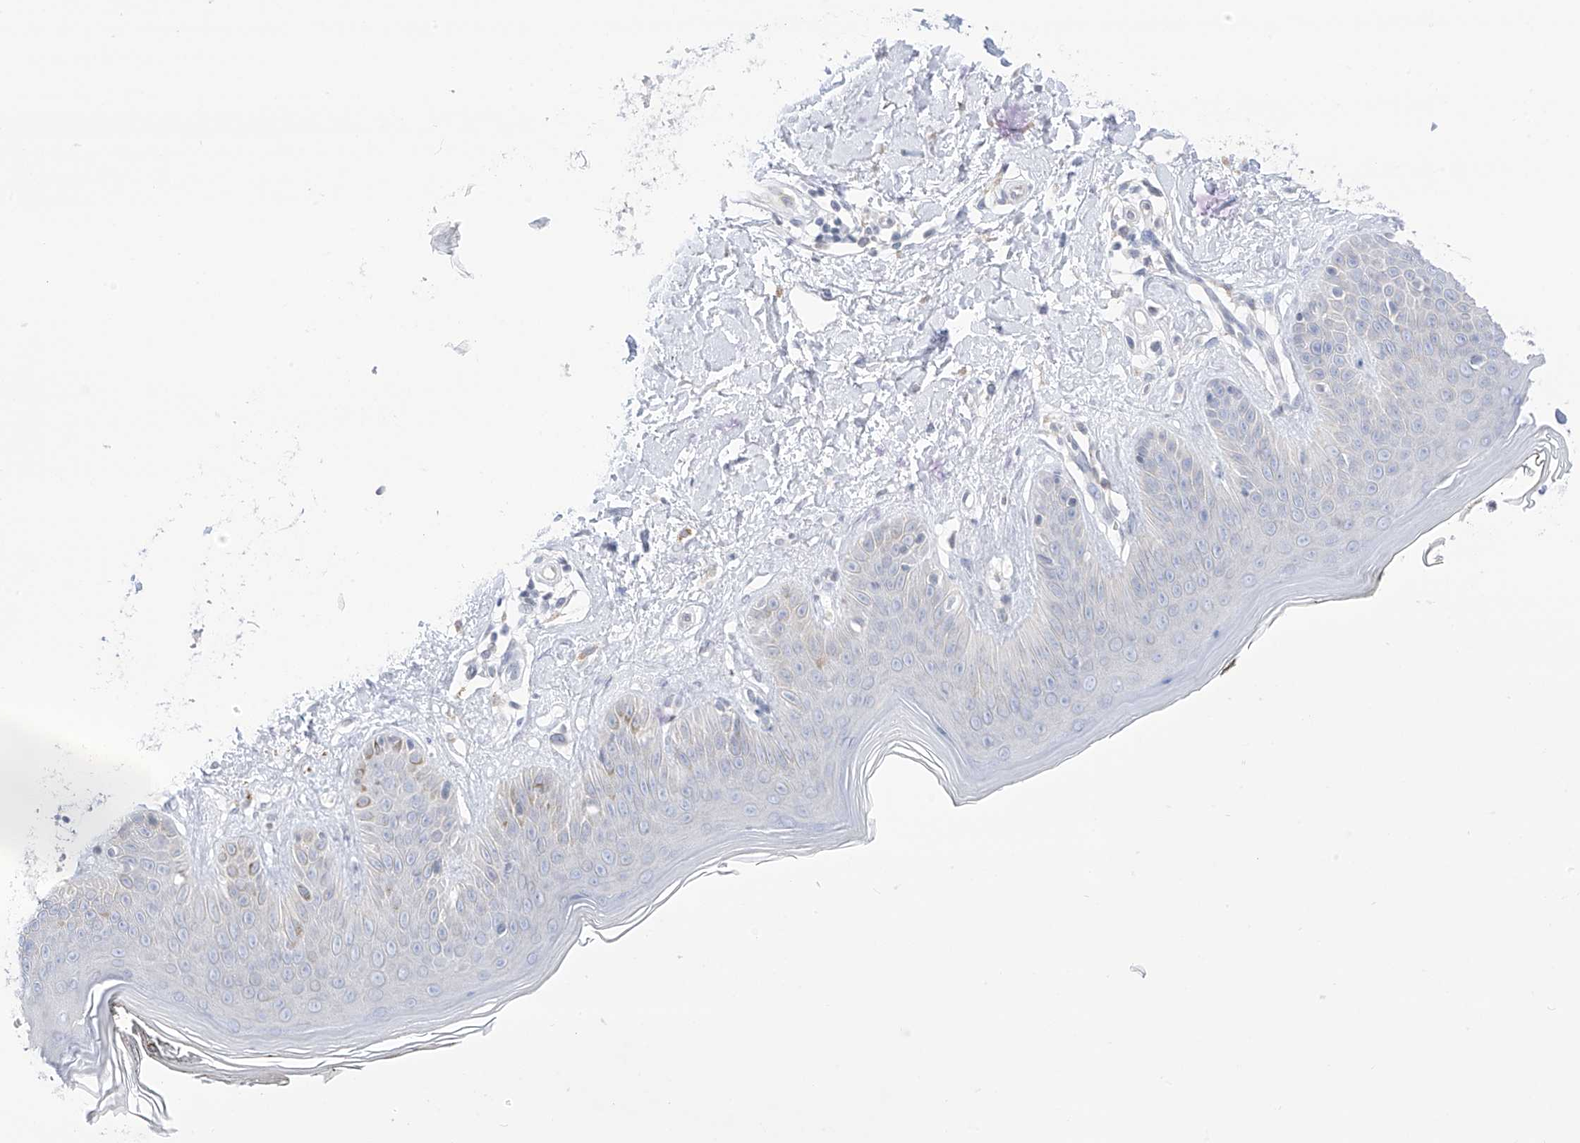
{"staining": {"intensity": "negative", "quantity": "none", "location": "none"}, "tissue": "skin", "cell_type": "Fibroblasts", "image_type": "normal", "snomed": [{"axis": "morphology", "description": "Normal tissue, NOS"}, {"axis": "topography", "description": "Skin"}], "caption": "Benign skin was stained to show a protein in brown. There is no significant positivity in fibroblasts. (Stains: DAB IHC with hematoxylin counter stain, Microscopy: brightfield microscopy at high magnification).", "gene": "TBXAS1", "patient": {"sex": "female", "age": 64}}